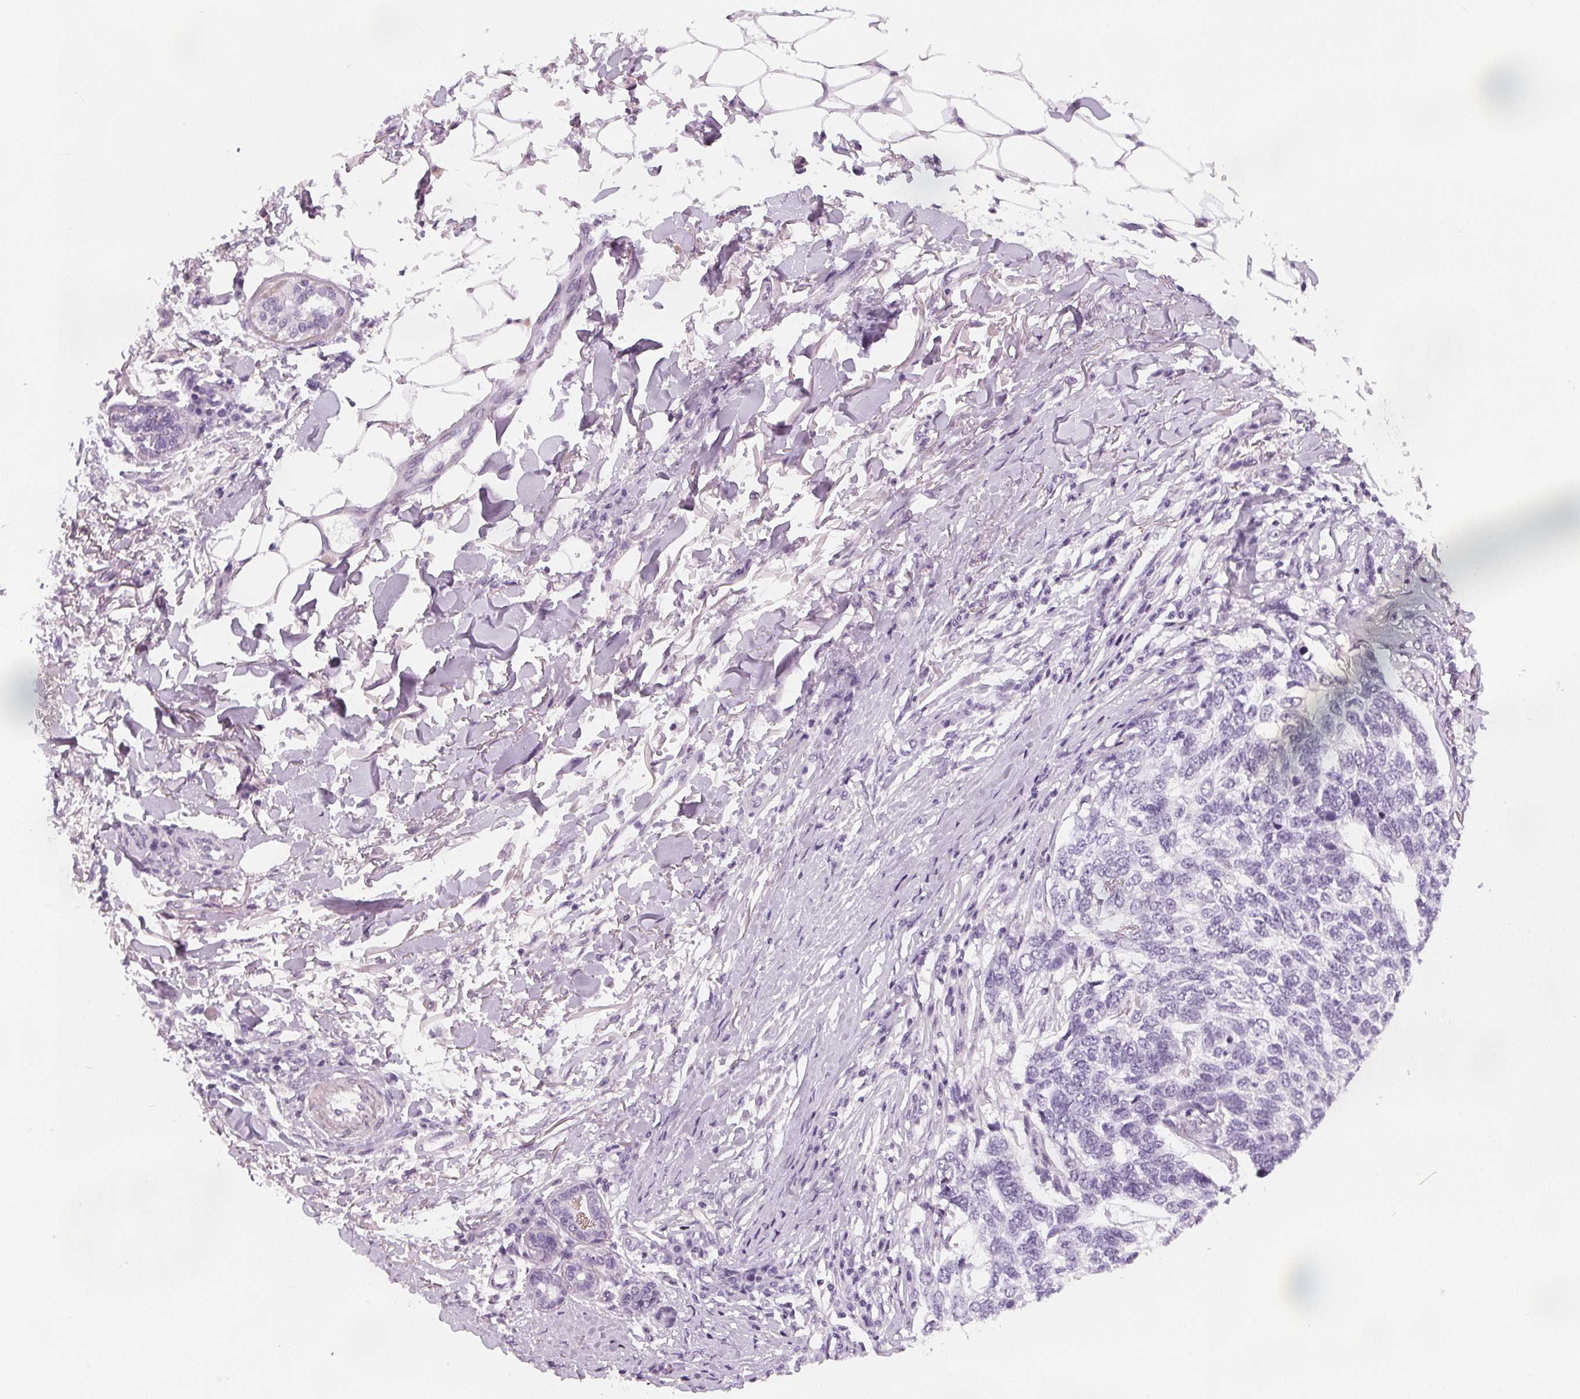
{"staining": {"intensity": "negative", "quantity": "none", "location": "none"}, "tissue": "skin cancer", "cell_type": "Tumor cells", "image_type": "cancer", "snomed": [{"axis": "morphology", "description": "Basal cell carcinoma"}, {"axis": "topography", "description": "Skin"}], "caption": "A high-resolution image shows immunohistochemistry staining of skin cancer (basal cell carcinoma), which reveals no significant positivity in tumor cells.", "gene": "SLC5A12", "patient": {"sex": "female", "age": 65}}